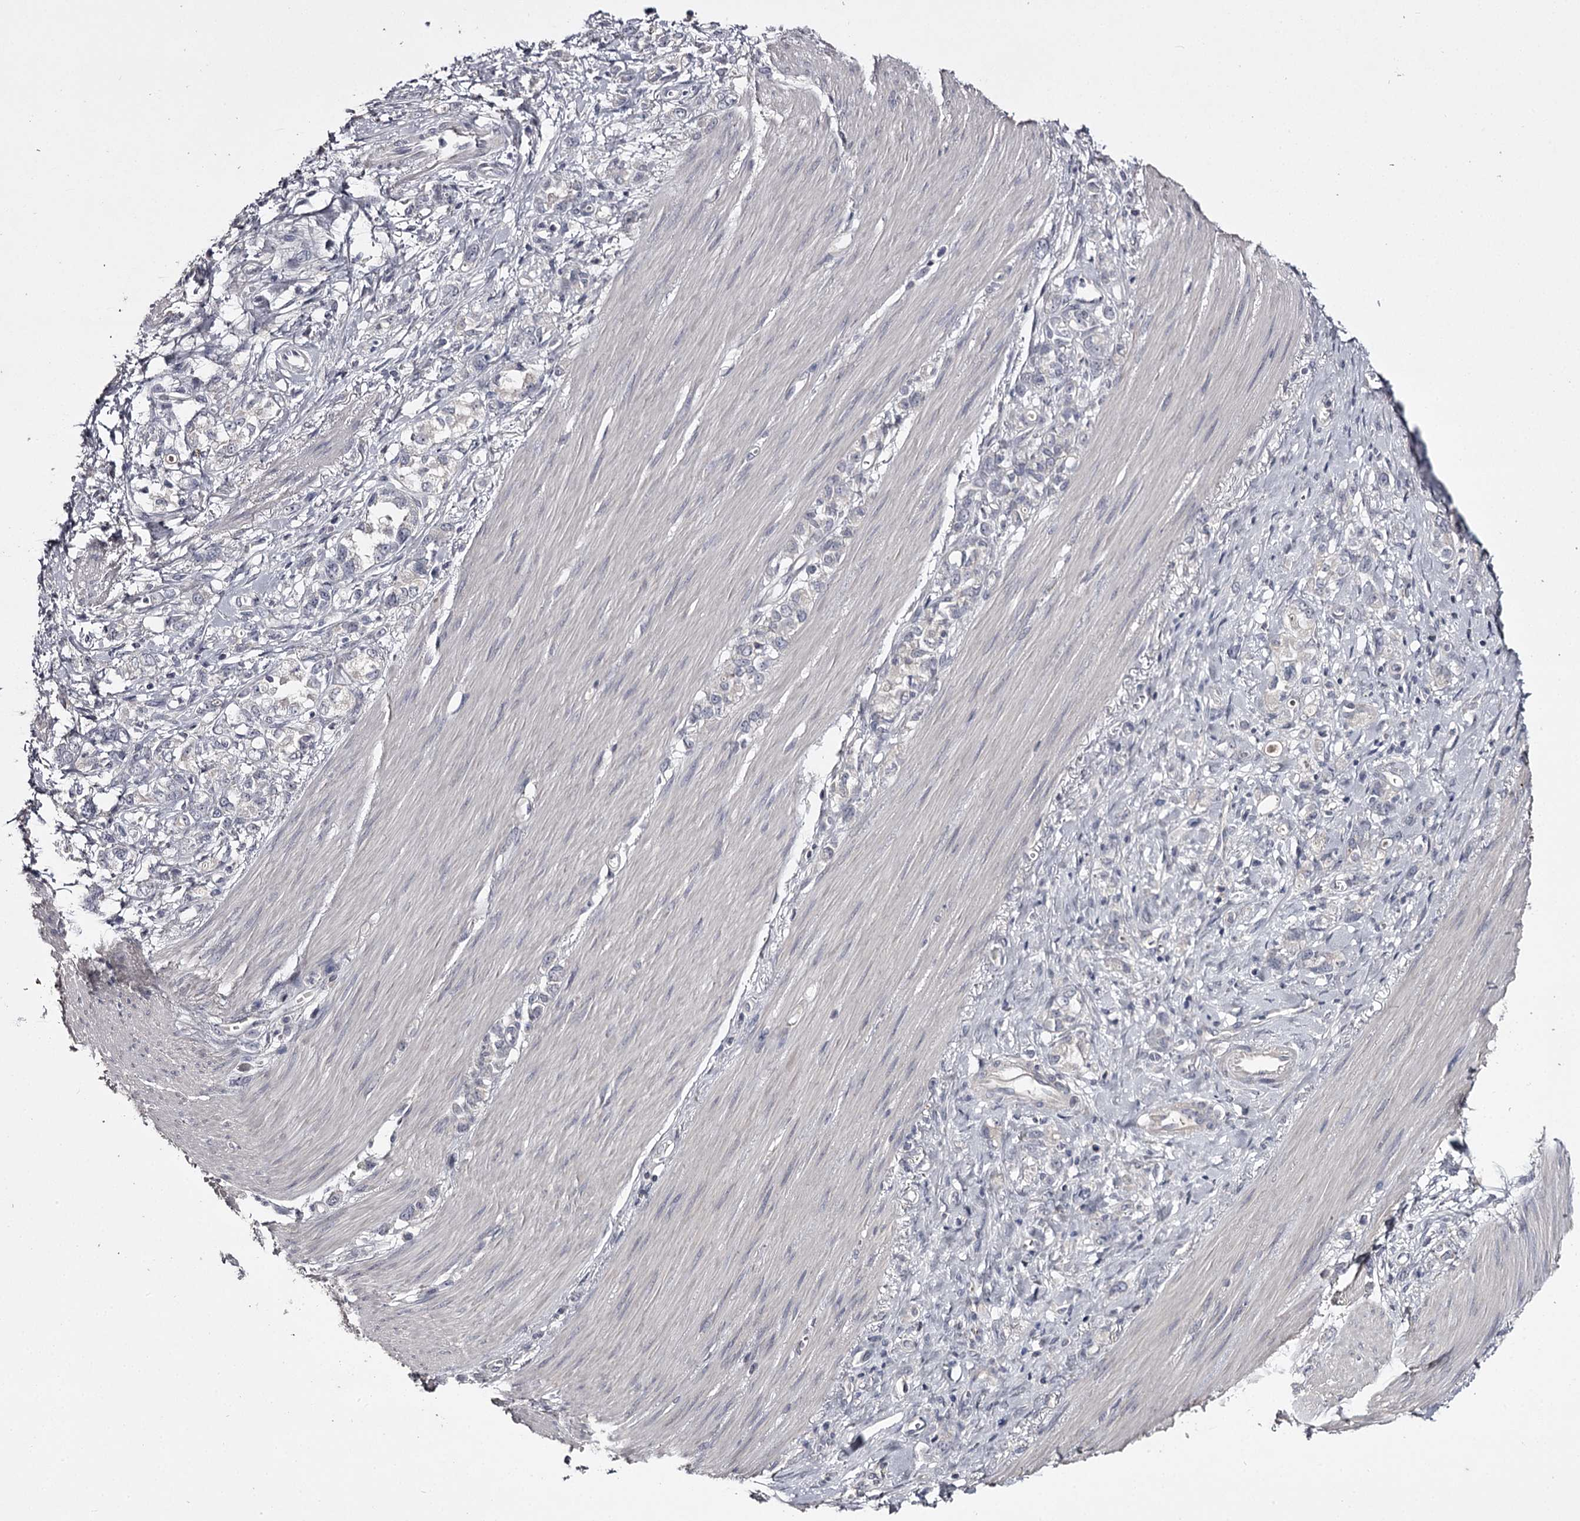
{"staining": {"intensity": "negative", "quantity": "none", "location": "none"}, "tissue": "stomach cancer", "cell_type": "Tumor cells", "image_type": "cancer", "snomed": [{"axis": "morphology", "description": "Adenocarcinoma, NOS"}, {"axis": "topography", "description": "Stomach"}], "caption": "This is a photomicrograph of immunohistochemistry staining of stomach cancer, which shows no expression in tumor cells.", "gene": "PRM2", "patient": {"sex": "female", "age": 76}}